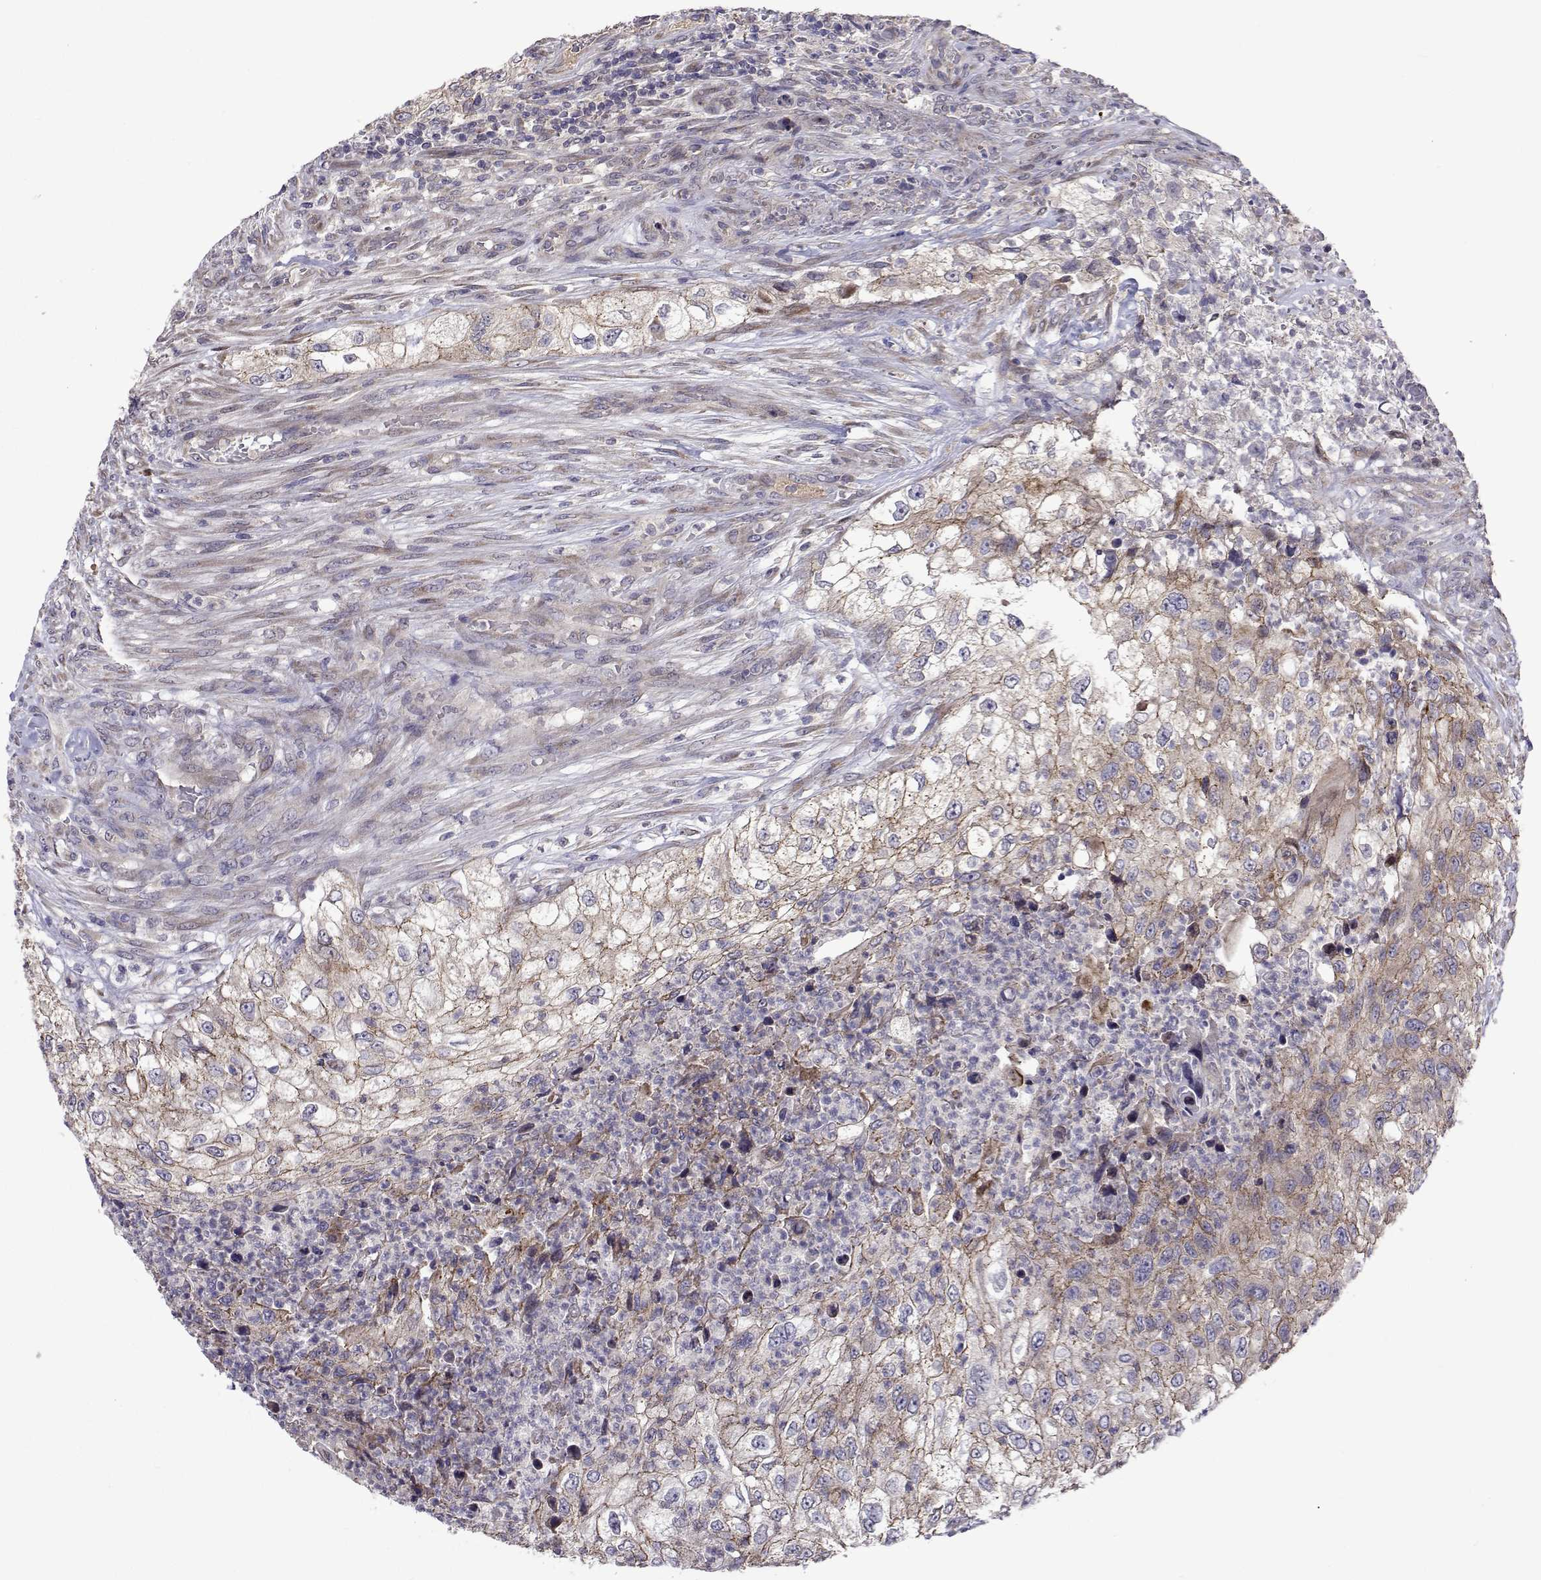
{"staining": {"intensity": "weak", "quantity": ">75%", "location": "cytoplasmic/membranous"}, "tissue": "urothelial cancer", "cell_type": "Tumor cells", "image_type": "cancer", "snomed": [{"axis": "morphology", "description": "Urothelial carcinoma, High grade"}, {"axis": "topography", "description": "Urinary bladder"}], "caption": "A micrograph of high-grade urothelial carcinoma stained for a protein displays weak cytoplasmic/membranous brown staining in tumor cells. (brown staining indicates protein expression, while blue staining denotes nuclei).", "gene": "TARBP2", "patient": {"sex": "female", "age": 60}}